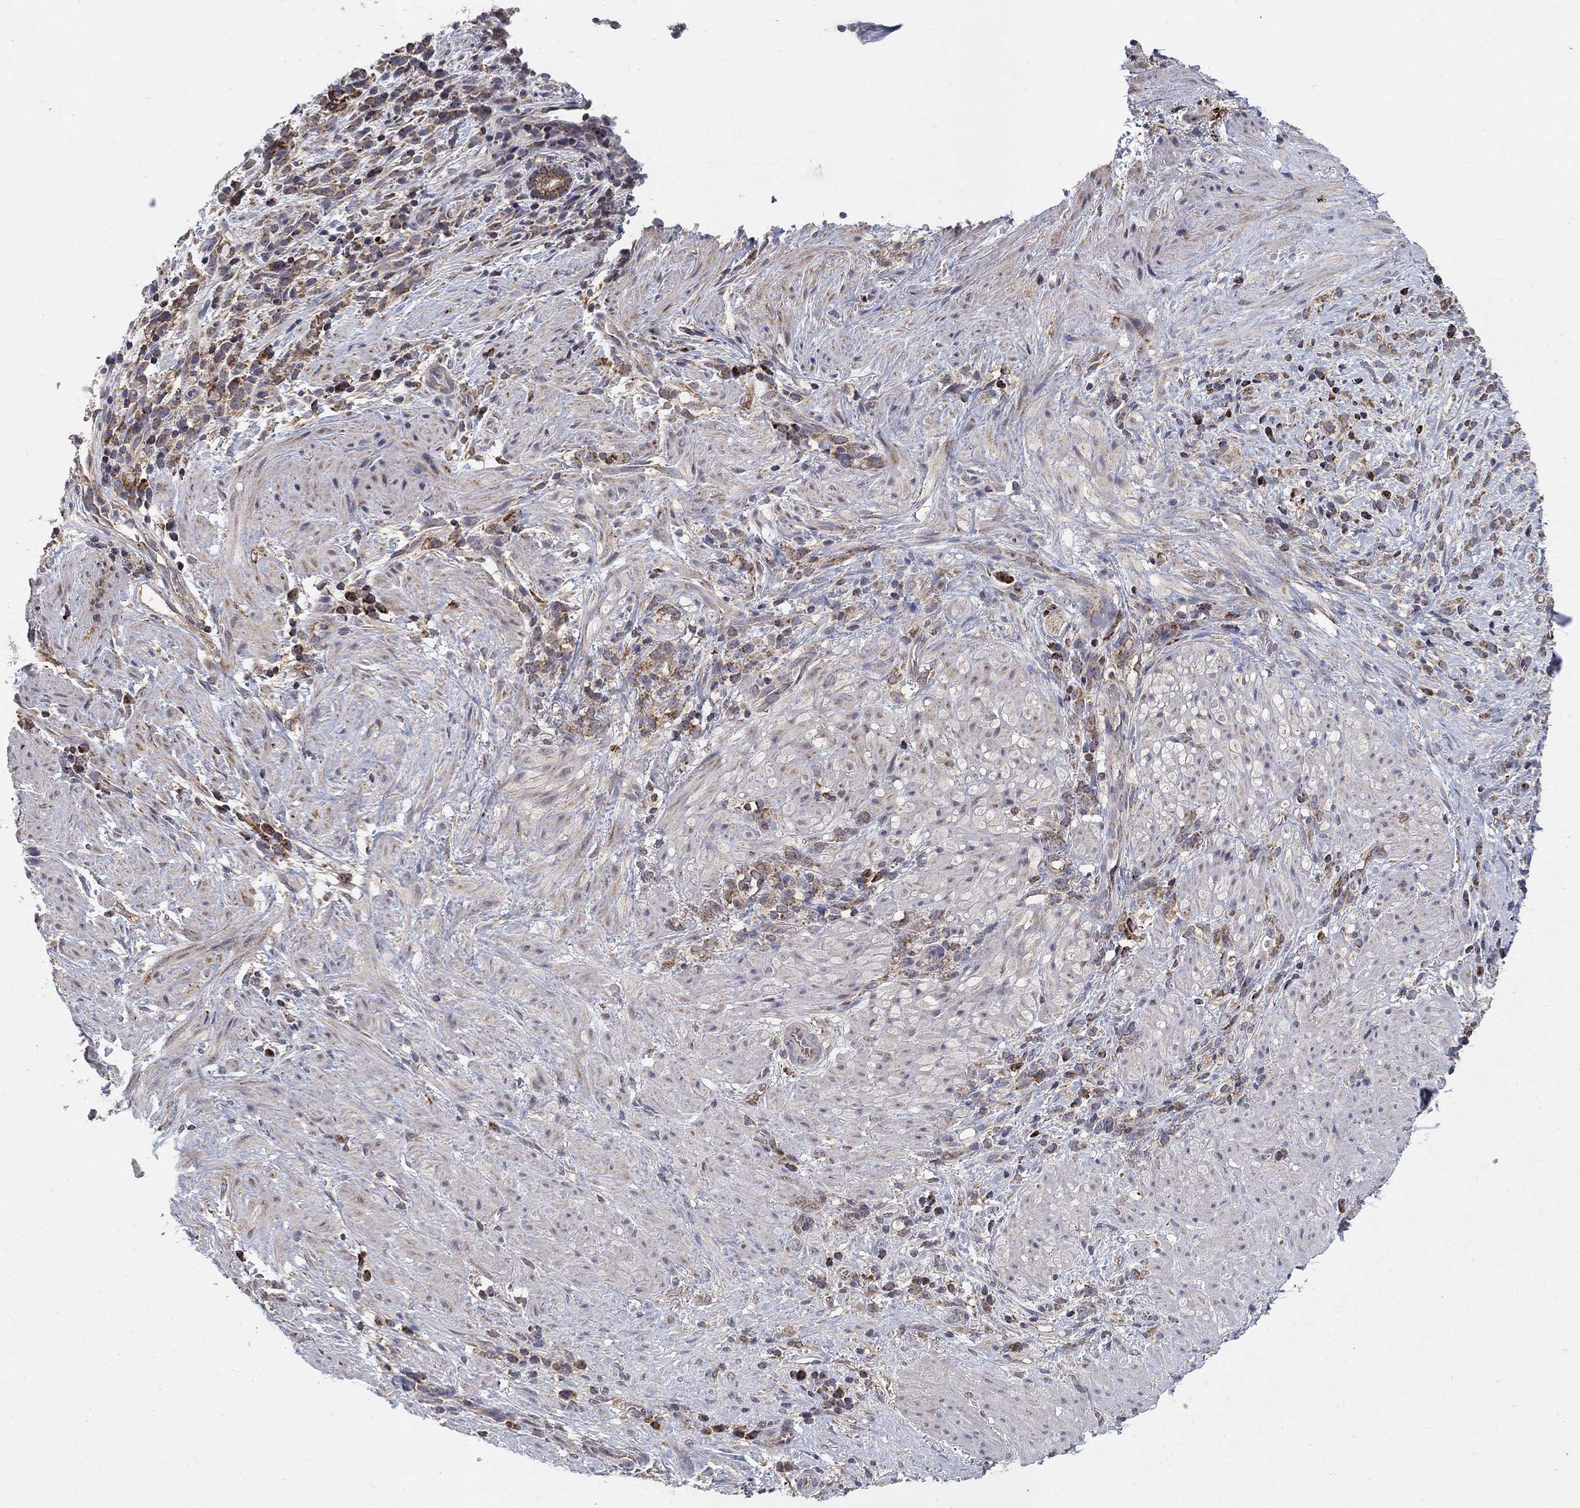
{"staining": {"intensity": "weak", "quantity": ">75%", "location": "cytoplasmic/membranous"}, "tissue": "stomach cancer", "cell_type": "Tumor cells", "image_type": "cancer", "snomed": [{"axis": "morphology", "description": "Adenocarcinoma, NOS"}, {"axis": "topography", "description": "Stomach"}], "caption": "IHC staining of adenocarcinoma (stomach), which shows low levels of weak cytoplasmic/membranous expression in approximately >75% of tumor cells indicating weak cytoplasmic/membranous protein staining. The staining was performed using DAB (3,3'-diaminobenzidine) (brown) for protein detection and nuclei were counterstained in hematoxylin (blue).", "gene": "GPSM1", "patient": {"sex": "female", "age": 57}}